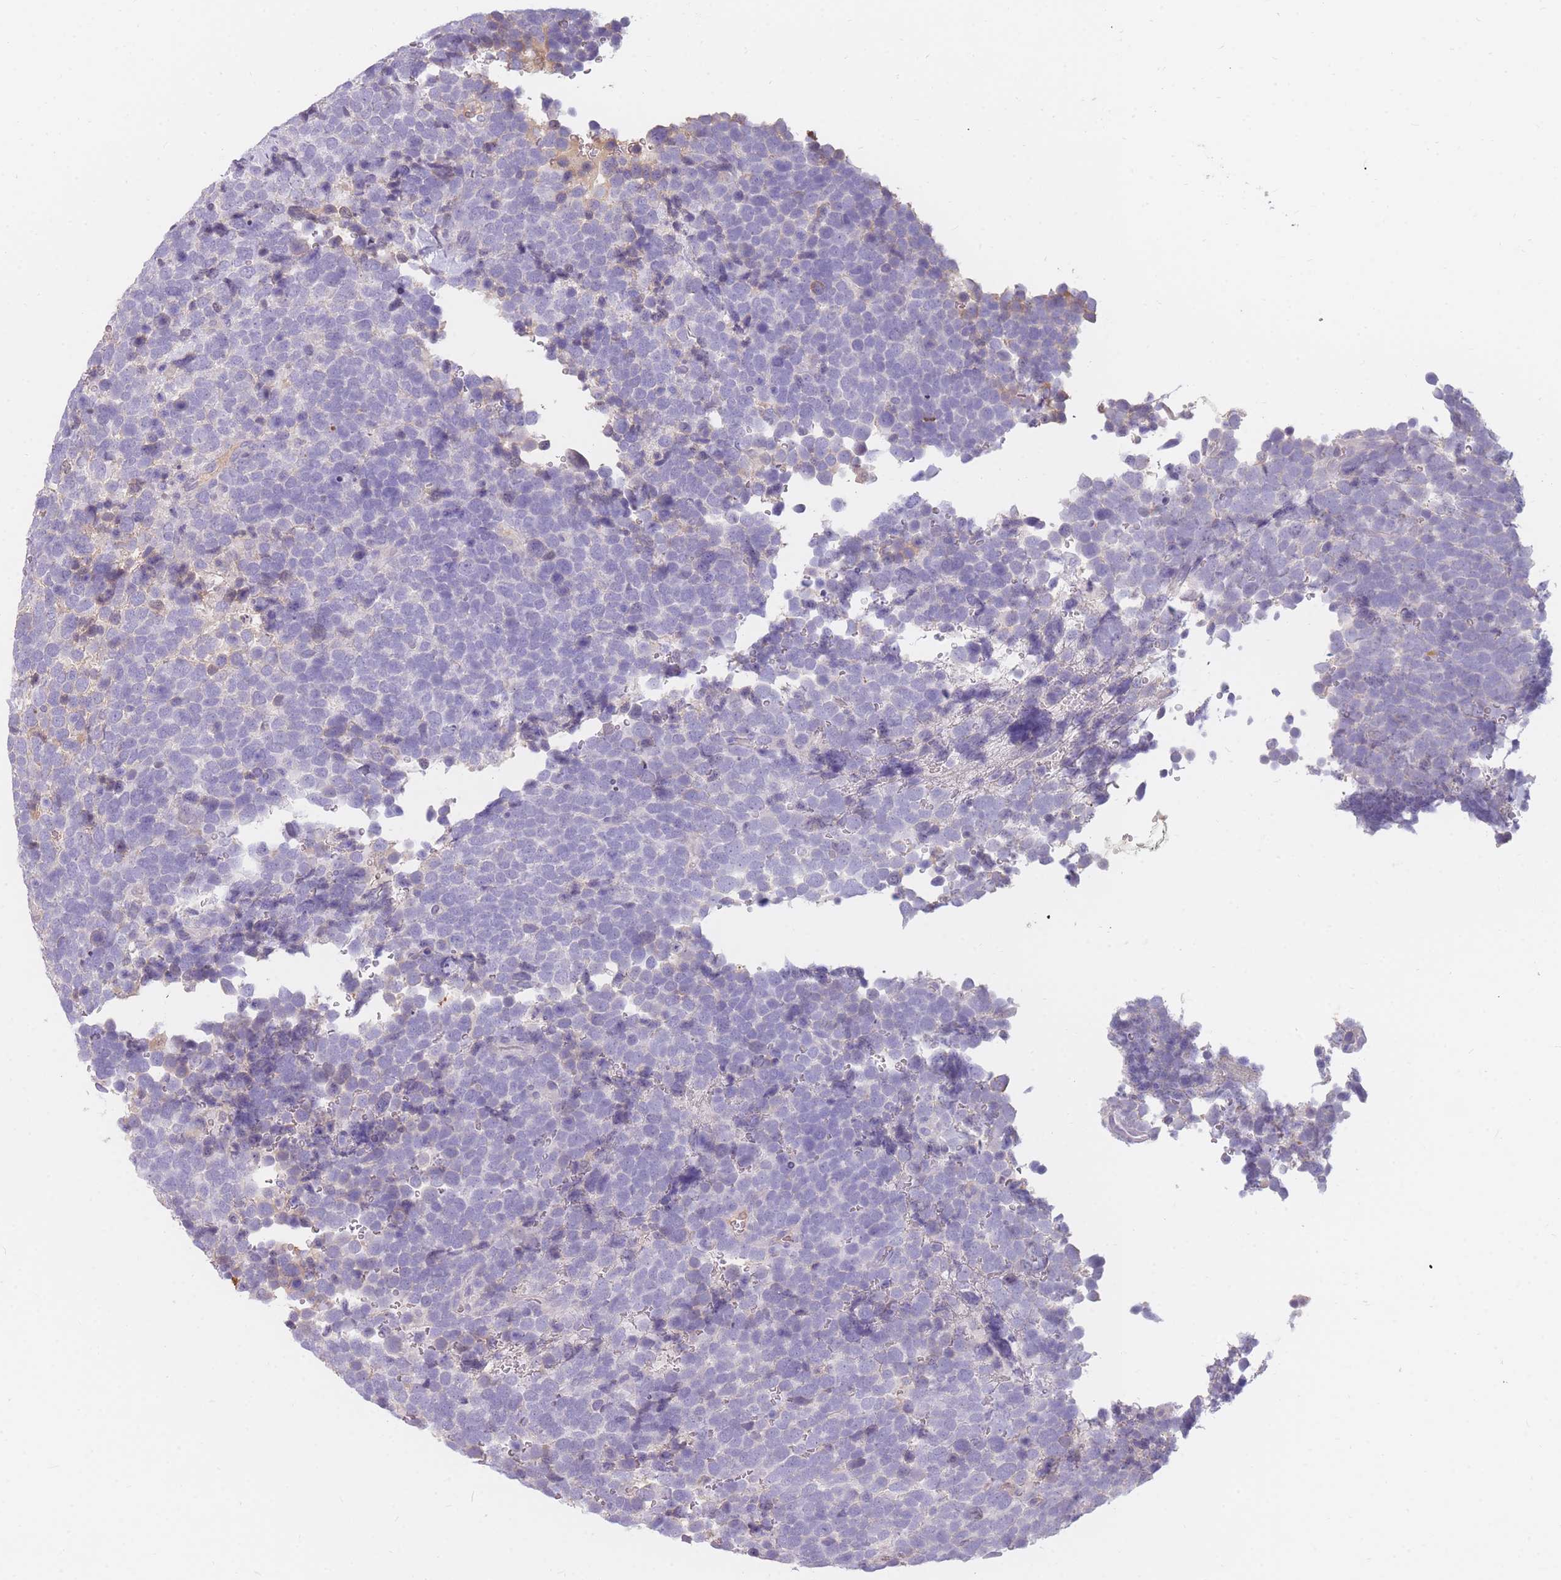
{"staining": {"intensity": "negative", "quantity": "none", "location": "none"}, "tissue": "urothelial cancer", "cell_type": "Tumor cells", "image_type": "cancer", "snomed": [{"axis": "morphology", "description": "Urothelial carcinoma, High grade"}, {"axis": "topography", "description": "Urinary bladder"}], "caption": "A micrograph of human urothelial cancer is negative for staining in tumor cells.", "gene": "TPSD1", "patient": {"sex": "female", "age": 82}}